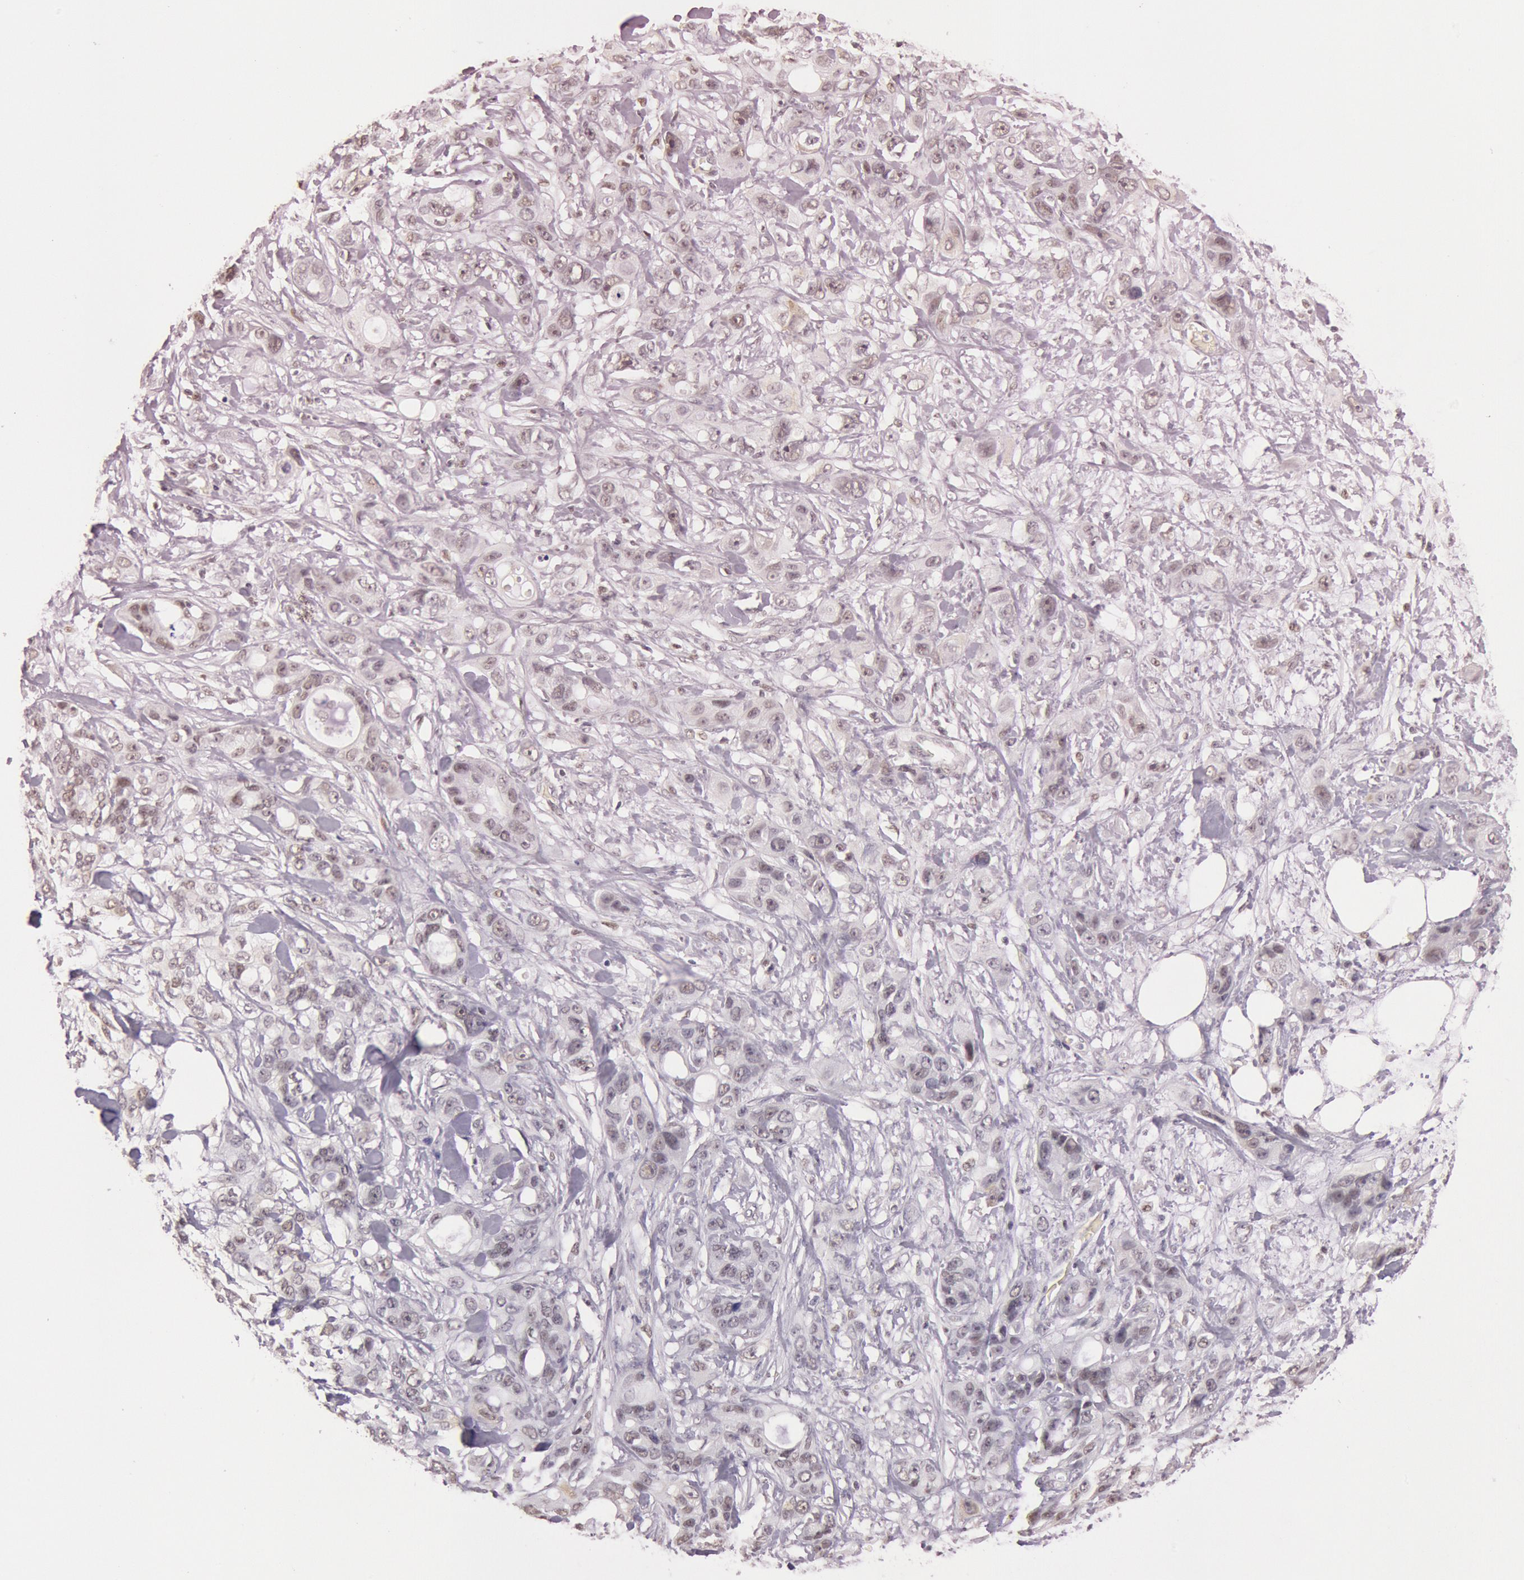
{"staining": {"intensity": "weak", "quantity": "<25%", "location": "nuclear"}, "tissue": "stomach cancer", "cell_type": "Tumor cells", "image_type": "cancer", "snomed": [{"axis": "morphology", "description": "Adenocarcinoma, NOS"}, {"axis": "topography", "description": "Stomach, upper"}], "caption": "Immunohistochemistry photomicrograph of stomach adenocarcinoma stained for a protein (brown), which exhibits no positivity in tumor cells.", "gene": "TASL", "patient": {"sex": "male", "age": 47}}